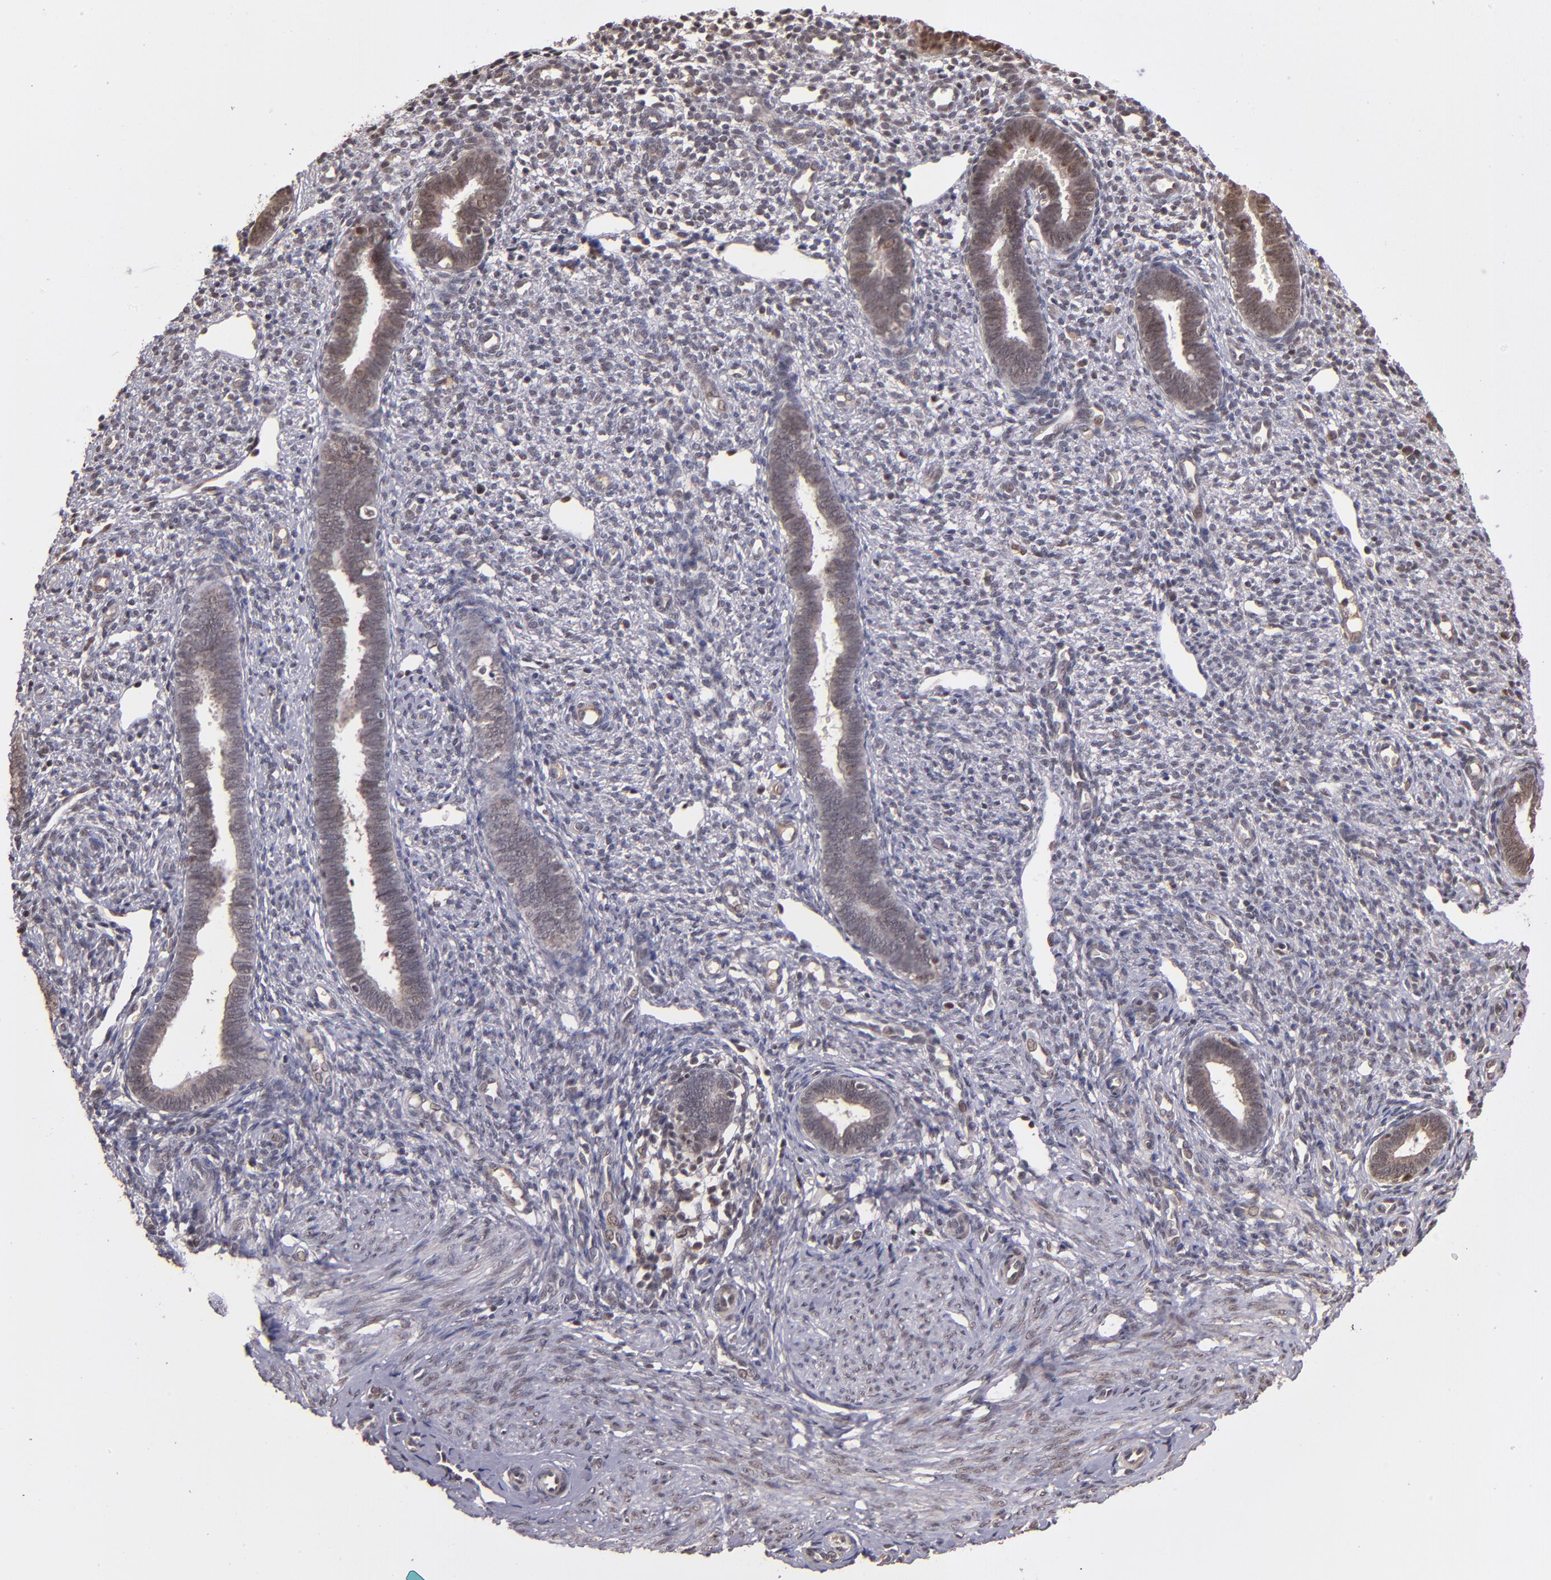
{"staining": {"intensity": "weak", "quantity": "25%-75%", "location": "nuclear"}, "tissue": "endometrium", "cell_type": "Cells in endometrial stroma", "image_type": "normal", "snomed": [{"axis": "morphology", "description": "Normal tissue, NOS"}, {"axis": "topography", "description": "Endometrium"}], "caption": "Brown immunohistochemical staining in normal endometrium reveals weak nuclear positivity in approximately 25%-75% of cells in endometrial stroma. The staining was performed using DAB (3,3'-diaminobenzidine), with brown indicating positive protein expression. Nuclei are stained blue with hematoxylin.", "gene": "ABHD12B", "patient": {"sex": "female", "age": 27}}